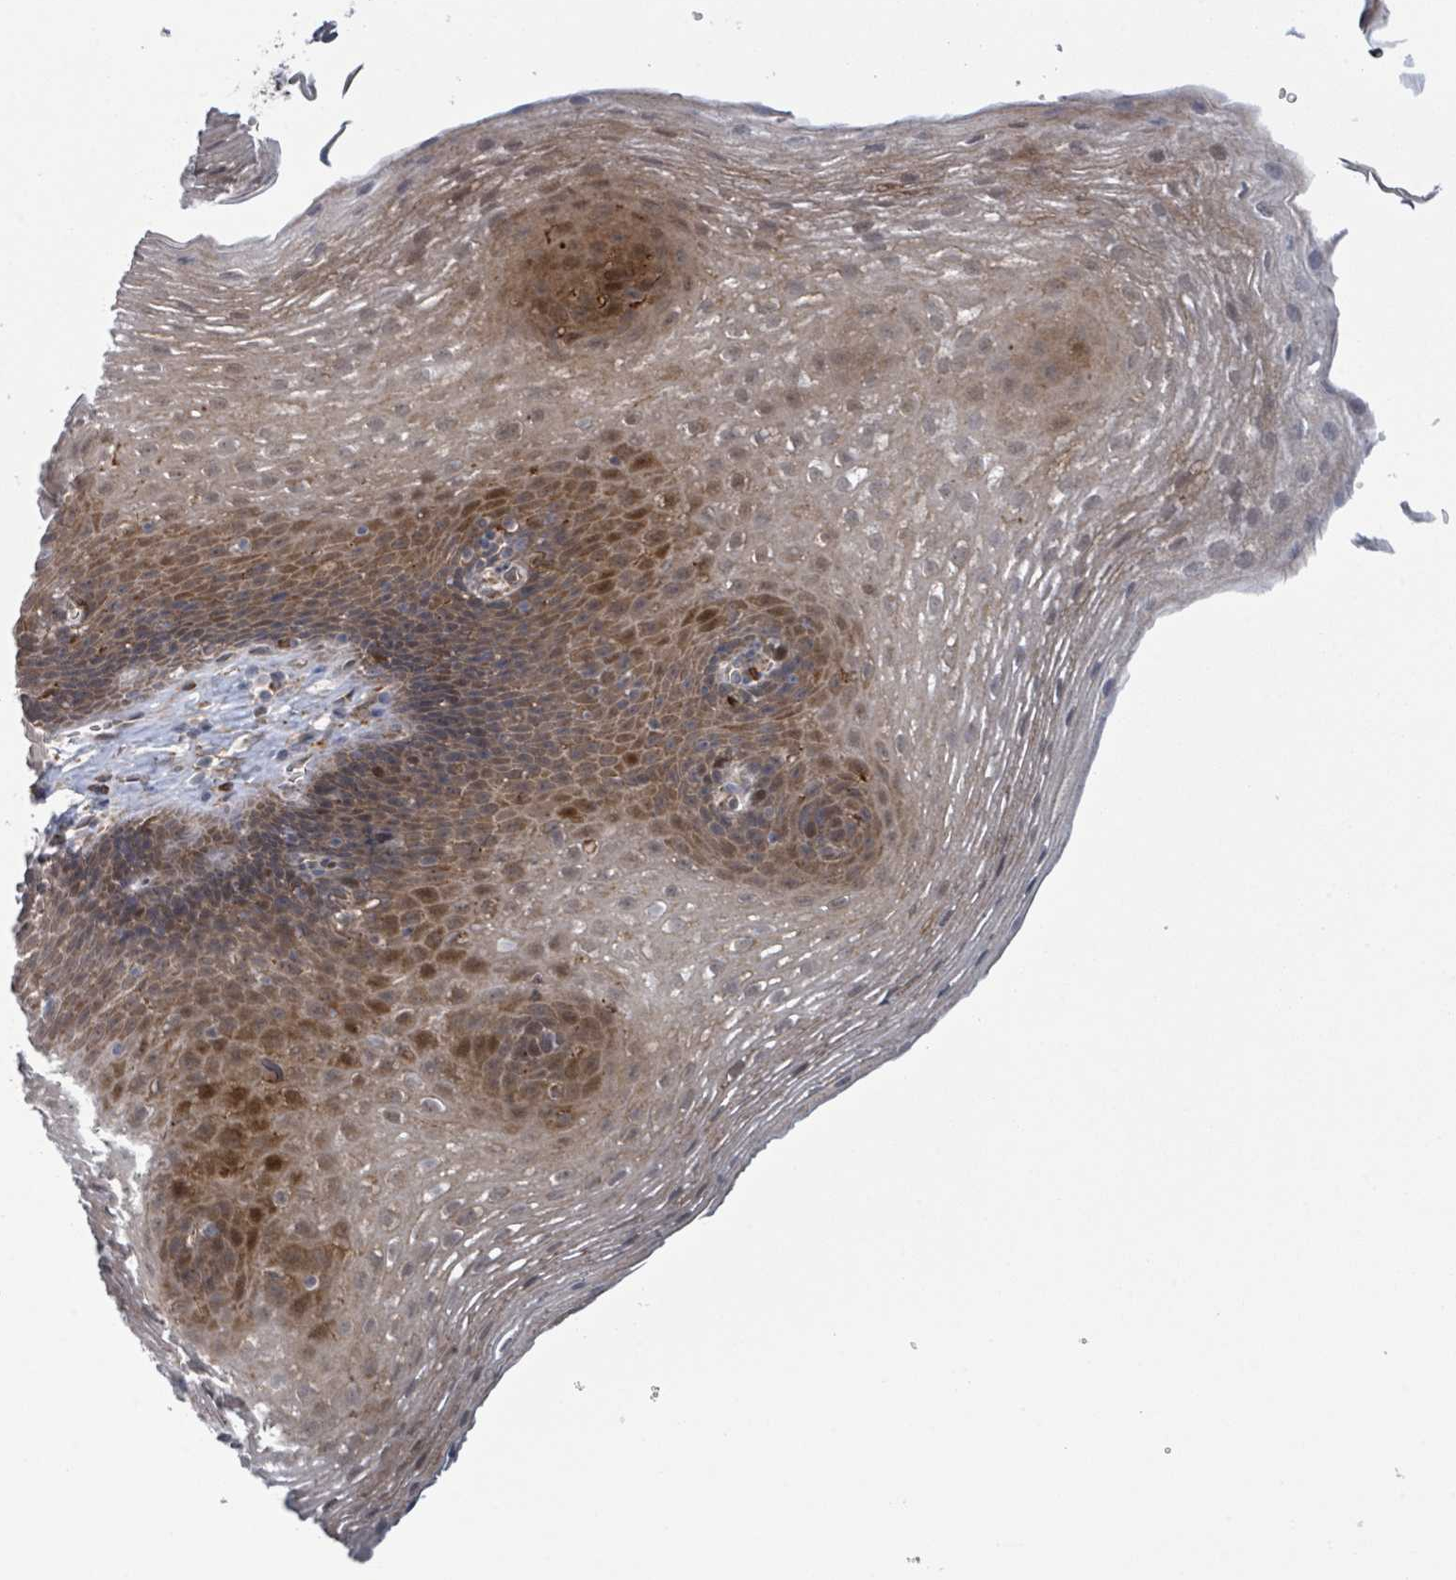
{"staining": {"intensity": "moderate", "quantity": ">75%", "location": "cytoplasmic/membranous,nuclear"}, "tissue": "esophagus", "cell_type": "Squamous epithelial cells", "image_type": "normal", "snomed": [{"axis": "morphology", "description": "Normal tissue, NOS"}, {"axis": "topography", "description": "Esophagus"}], "caption": "IHC of benign esophagus reveals medium levels of moderate cytoplasmic/membranous,nuclear expression in about >75% of squamous epithelial cells.", "gene": "SHROOM2", "patient": {"sex": "female", "age": 66}}